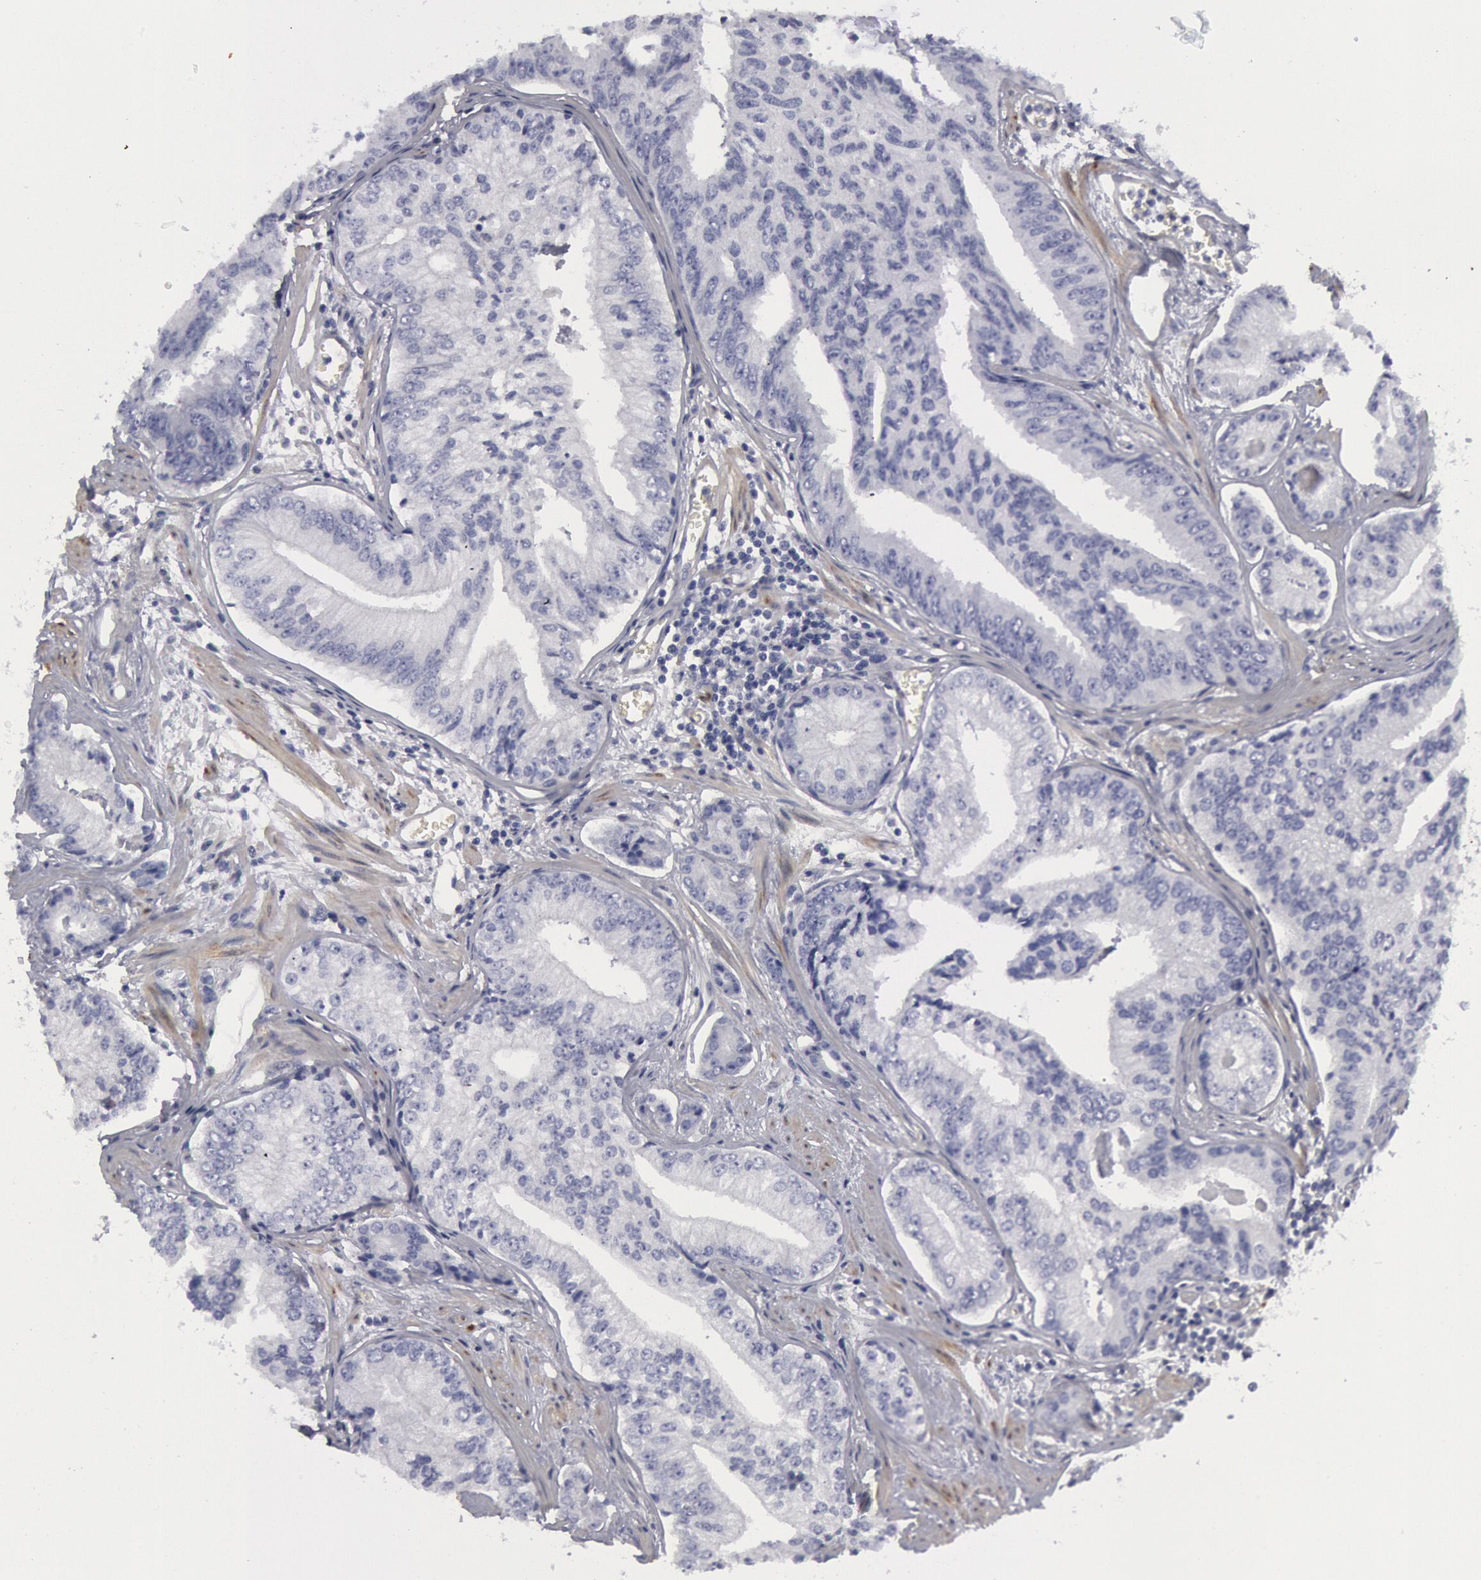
{"staining": {"intensity": "negative", "quantity": "none", "location": "none"}, "tissue": "prostate cancer", "cell_type": "Tumor cells", "image_type": "cancer", "snomed": [{"axis": "morphology", "description": "Adenocarcinoma, High grade"}, {"axis": "topography", "description": "Prostate"}], "caption": "Tumor cells are negative for brown protein staining in prostate cancer (adenocarcinoma (high-grade)). (DAB immunohistochemistry (IHC) visualized using brightfield microscopy, high magnification).", "gene": "FHL1", "patient": {"sex": "male", "age": 56}}